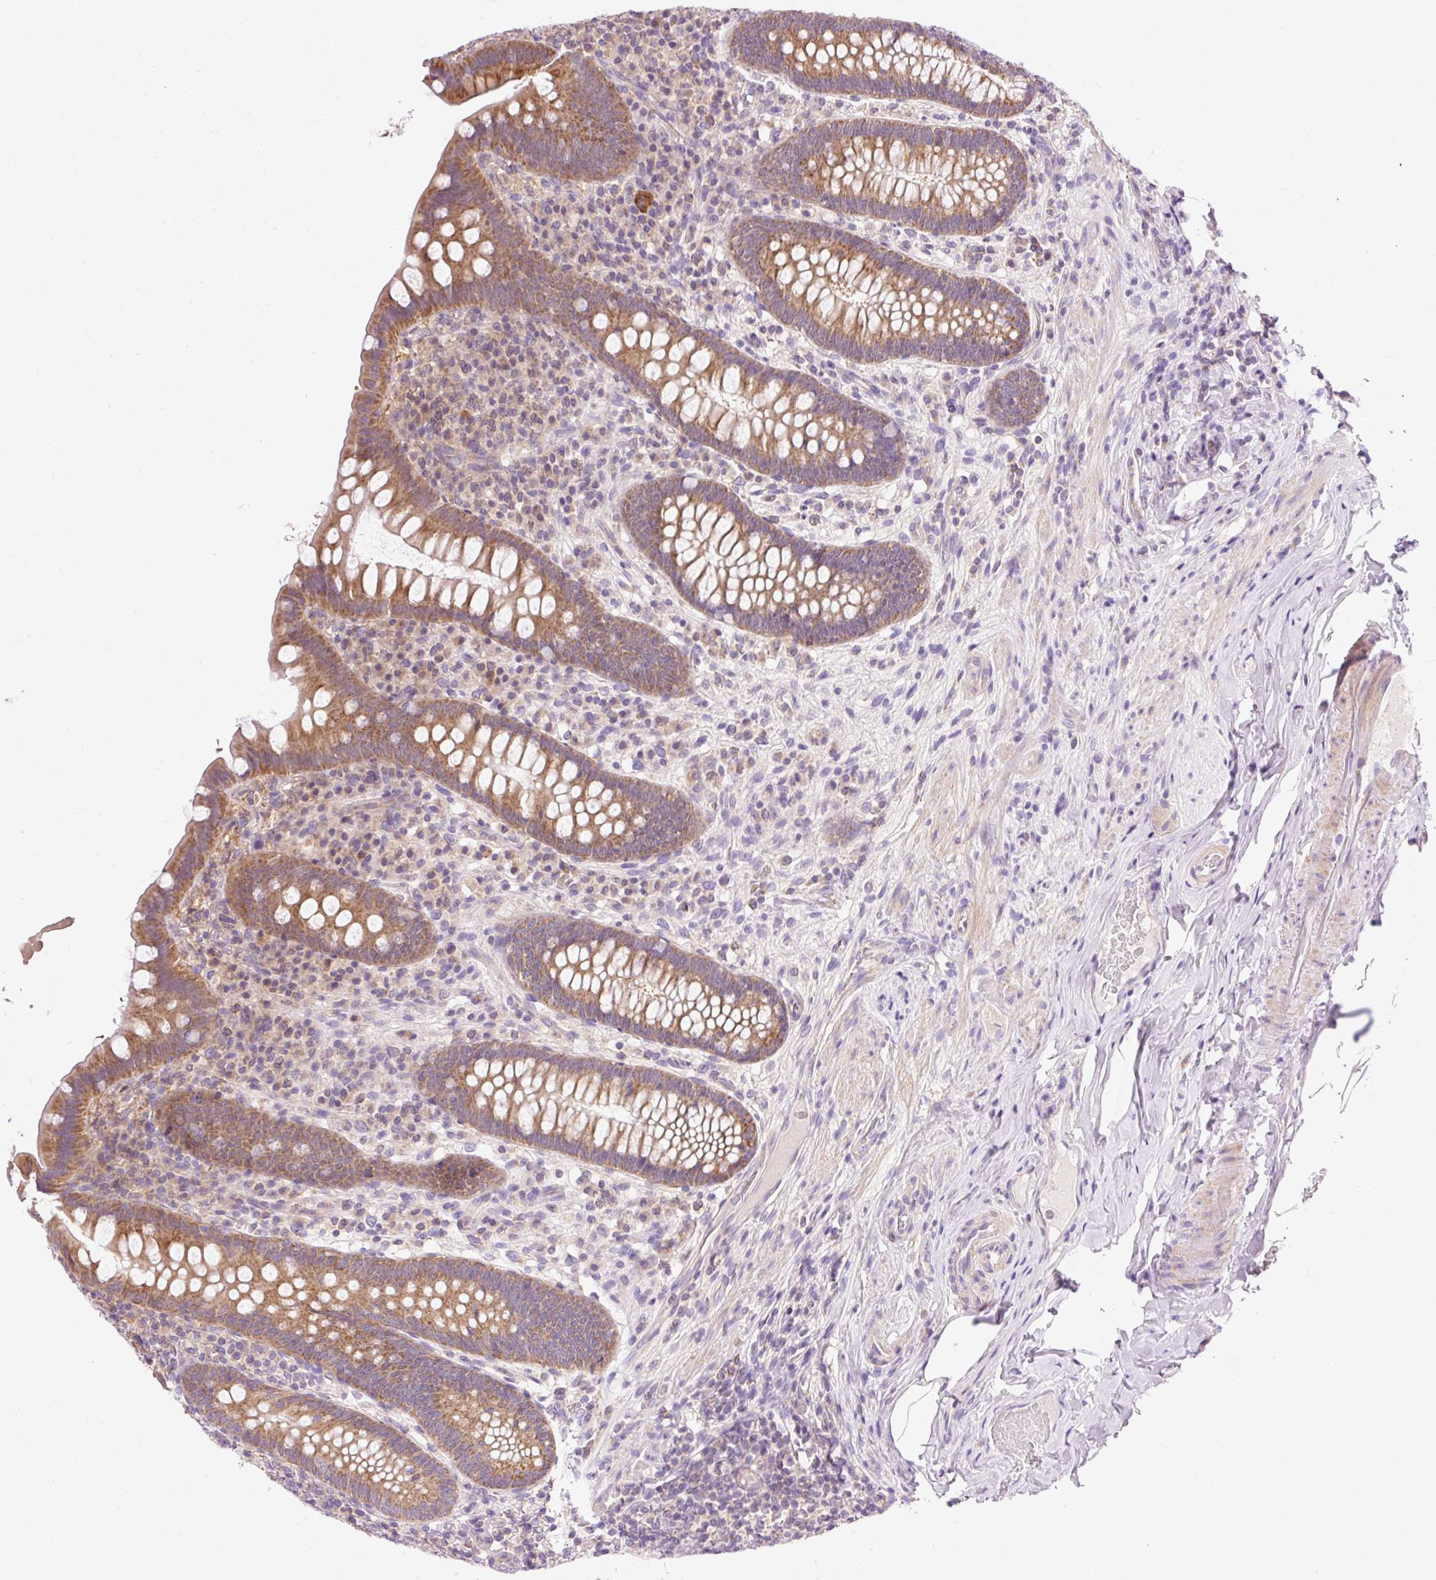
{"staining": {"intensity": "moderate", "quantity": "25%-75%", "location": "cytoplasmic/membranous"}, "tissue": "appendix", "cell_type": "Glandular cells", "image_type": "normal", "snomed": [{"axis": "morphology", "description": "Normal tissue, NOS"}, {"axis": "topography", "description": "Appendix"}], "caption": "Human appendix stained with a brown dye shows moderate cytoplasmic/membranous positive positivity in approximately 25%-75% of glandular cells.", "gene": "IMMT", "patient": {"sex": "male", "age": 71}}